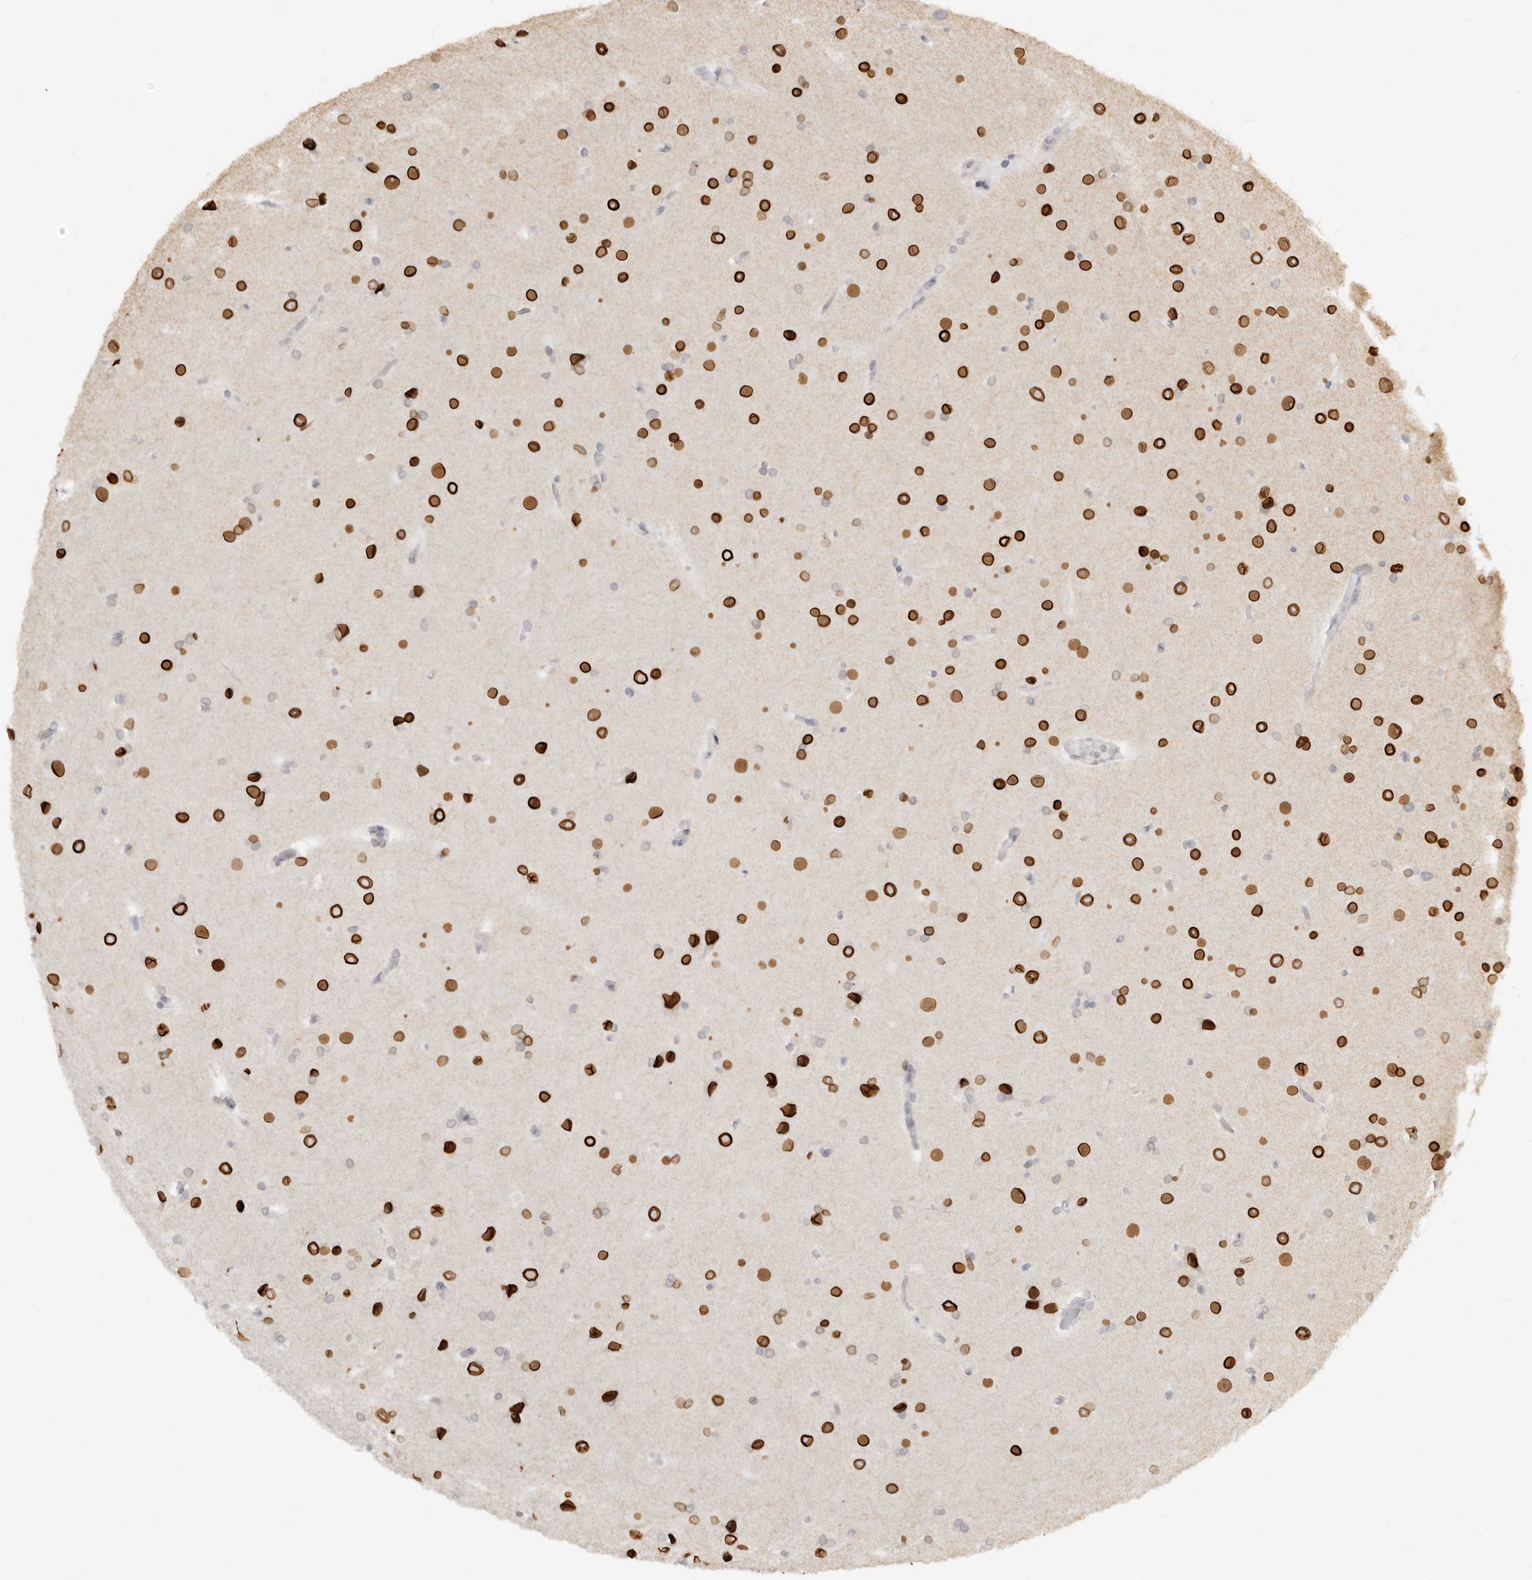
{"staining": {"intensity": "strong", "quantity": "25%-75%", "location": "cytoplasmic/membranous,nuclear"}, "tissue": "glioma", "cell_type": "Tumor cells", "image_type": "cancer", "snomed": [{"axis": "morphology", "description": "Glioma, malignant, High grade"}, {"axis": "topography", "description": "Cerebral cortex"}], "caption": "Immunohistochemical staining of glioma exhibits high levels of strong cytoplasmic/membranous and nuclear protein staining in approximately 25%-75% of tumor cells.", "gene": "NUP153", "patient": {"sex": "female", "age": 36}}